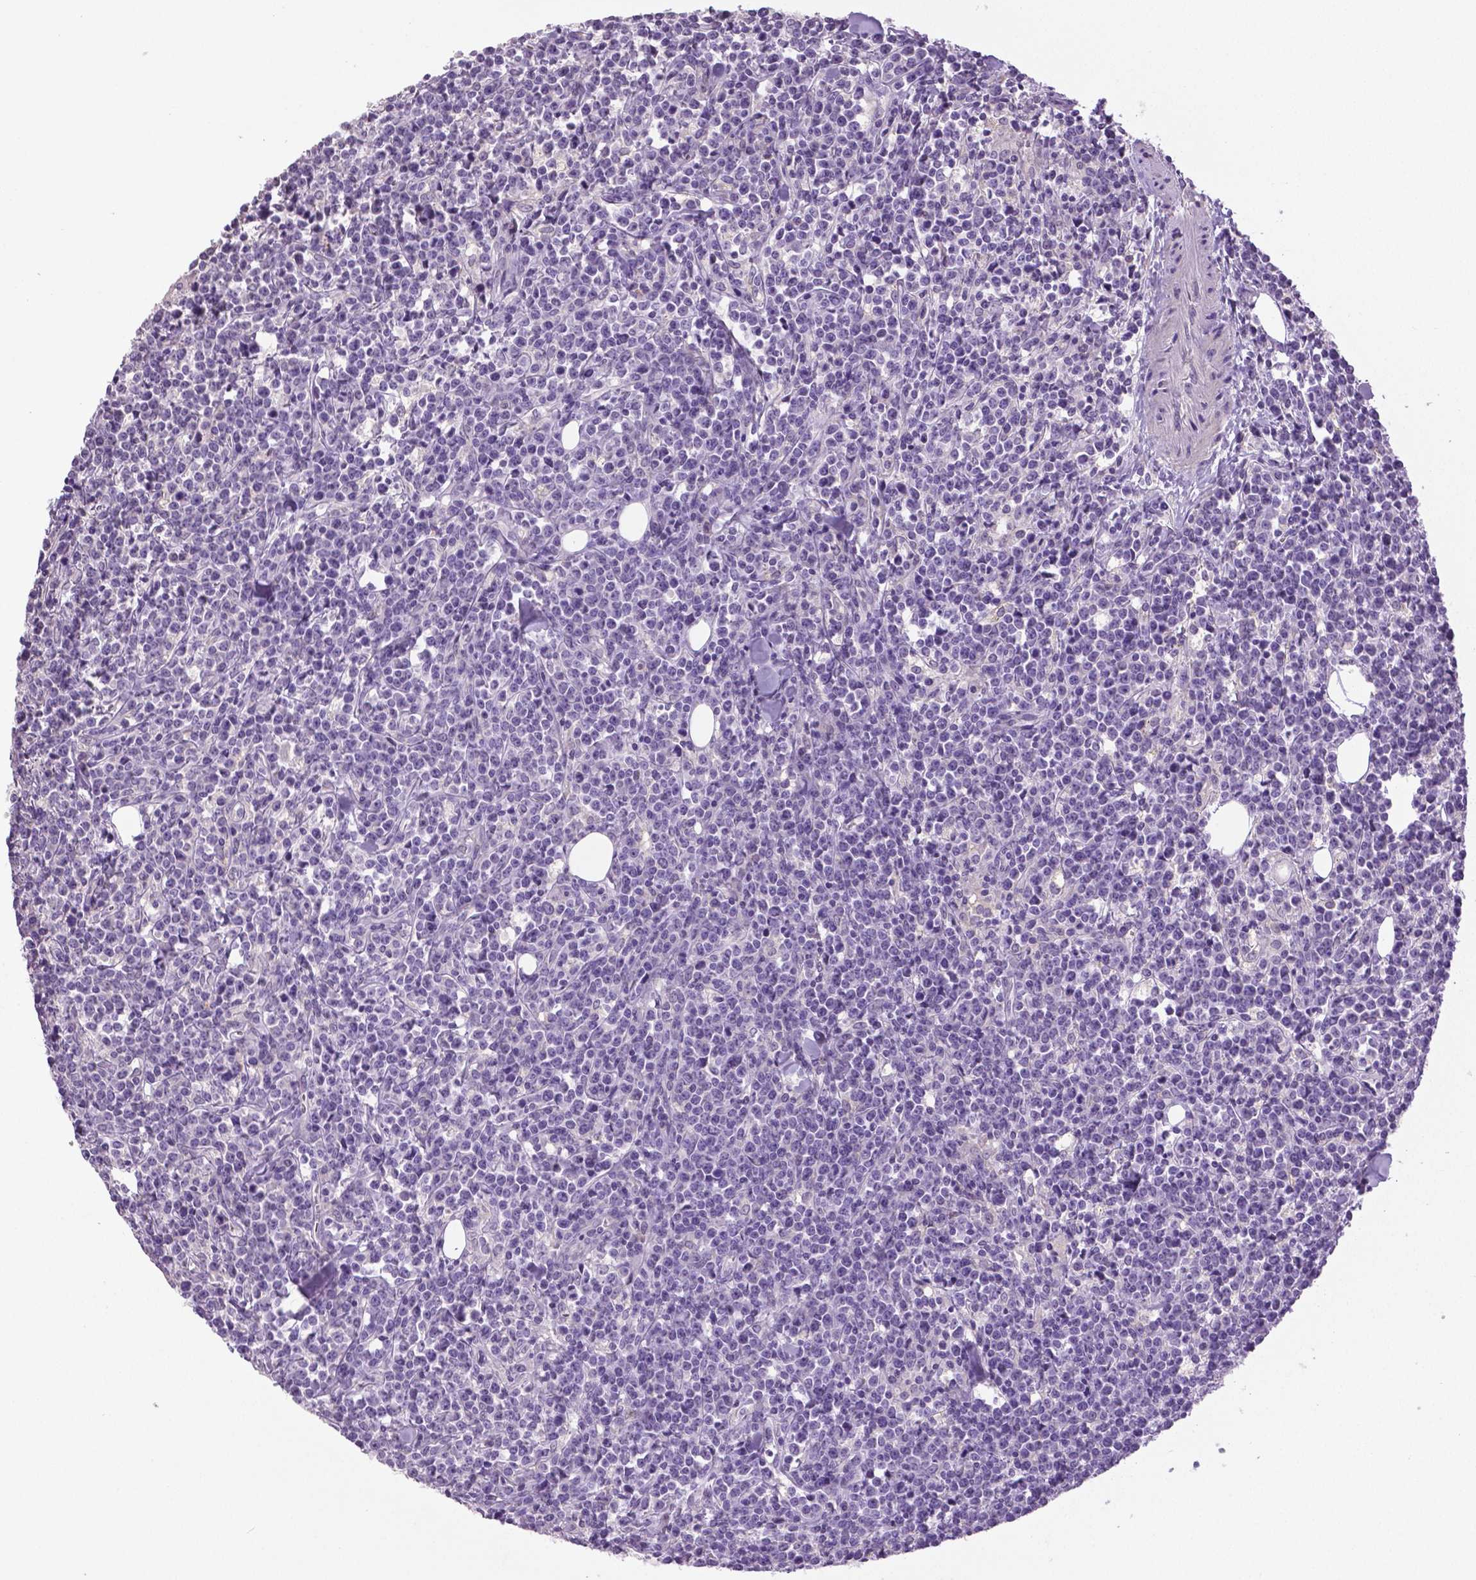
{"staining": {"intensity": "negative", "quantity": "none", "location": "none"}, "tissue": "lymphoma", "cell_type": "Tumor cells", "image_type": "cancer", "snomed": [{"axis": "morphology", "description": "Malignant lymphoma, non-Hodgkin's type, High grade"}, {"axis": "topography", "description": "Small intestine"}], "caption": "Immunohistochemistry of human lymphoma demonstrates no expression in tumor cells.", "gene": "DNAH12", "patient": {"sex": "female", "age": 56}}